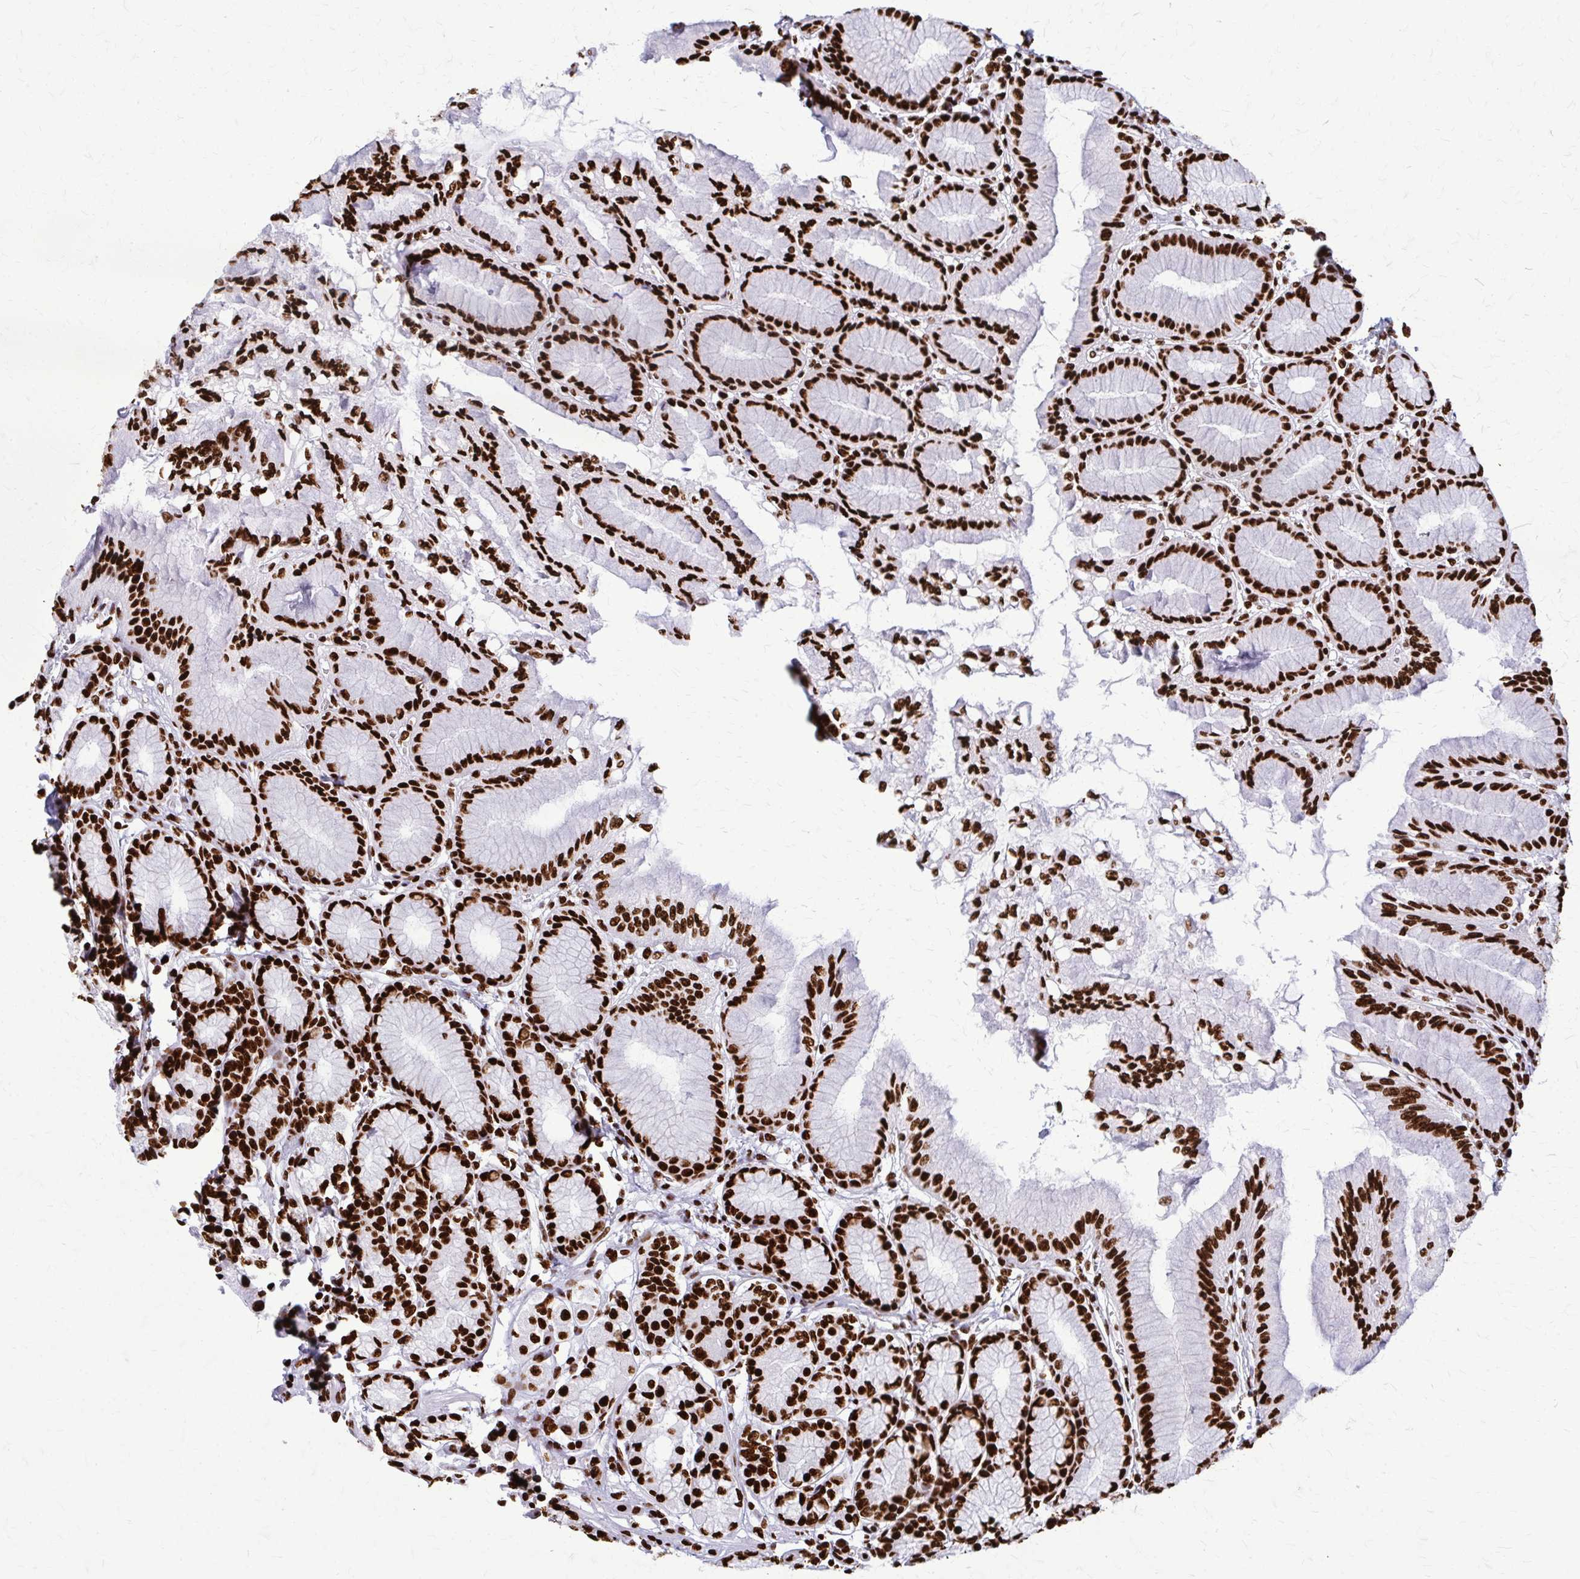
{"staining": {"intensity": "strong", "quantity": ">75%", "location": "nuclear"}, "tissue": "stomach", "cell_type": "Glandular cells", "image_type": "normal", "snomed": [{"axis": "morphology", "description": "Normal tissue, NOS"}, {"axis": "topography", "description": "Stomach"}, {"axis": "topography", "description": "Stomach, lower"}], "caption": "Normal stomach was stained to show a protein in brown. There is high levels of strong nuclear expression in approximately >75% of glandular cells. (Brightfield microscopy of DAB IHC at high magnification).", "gene": "SFPQ", "patient": {"sex": "male", "age": 76}}